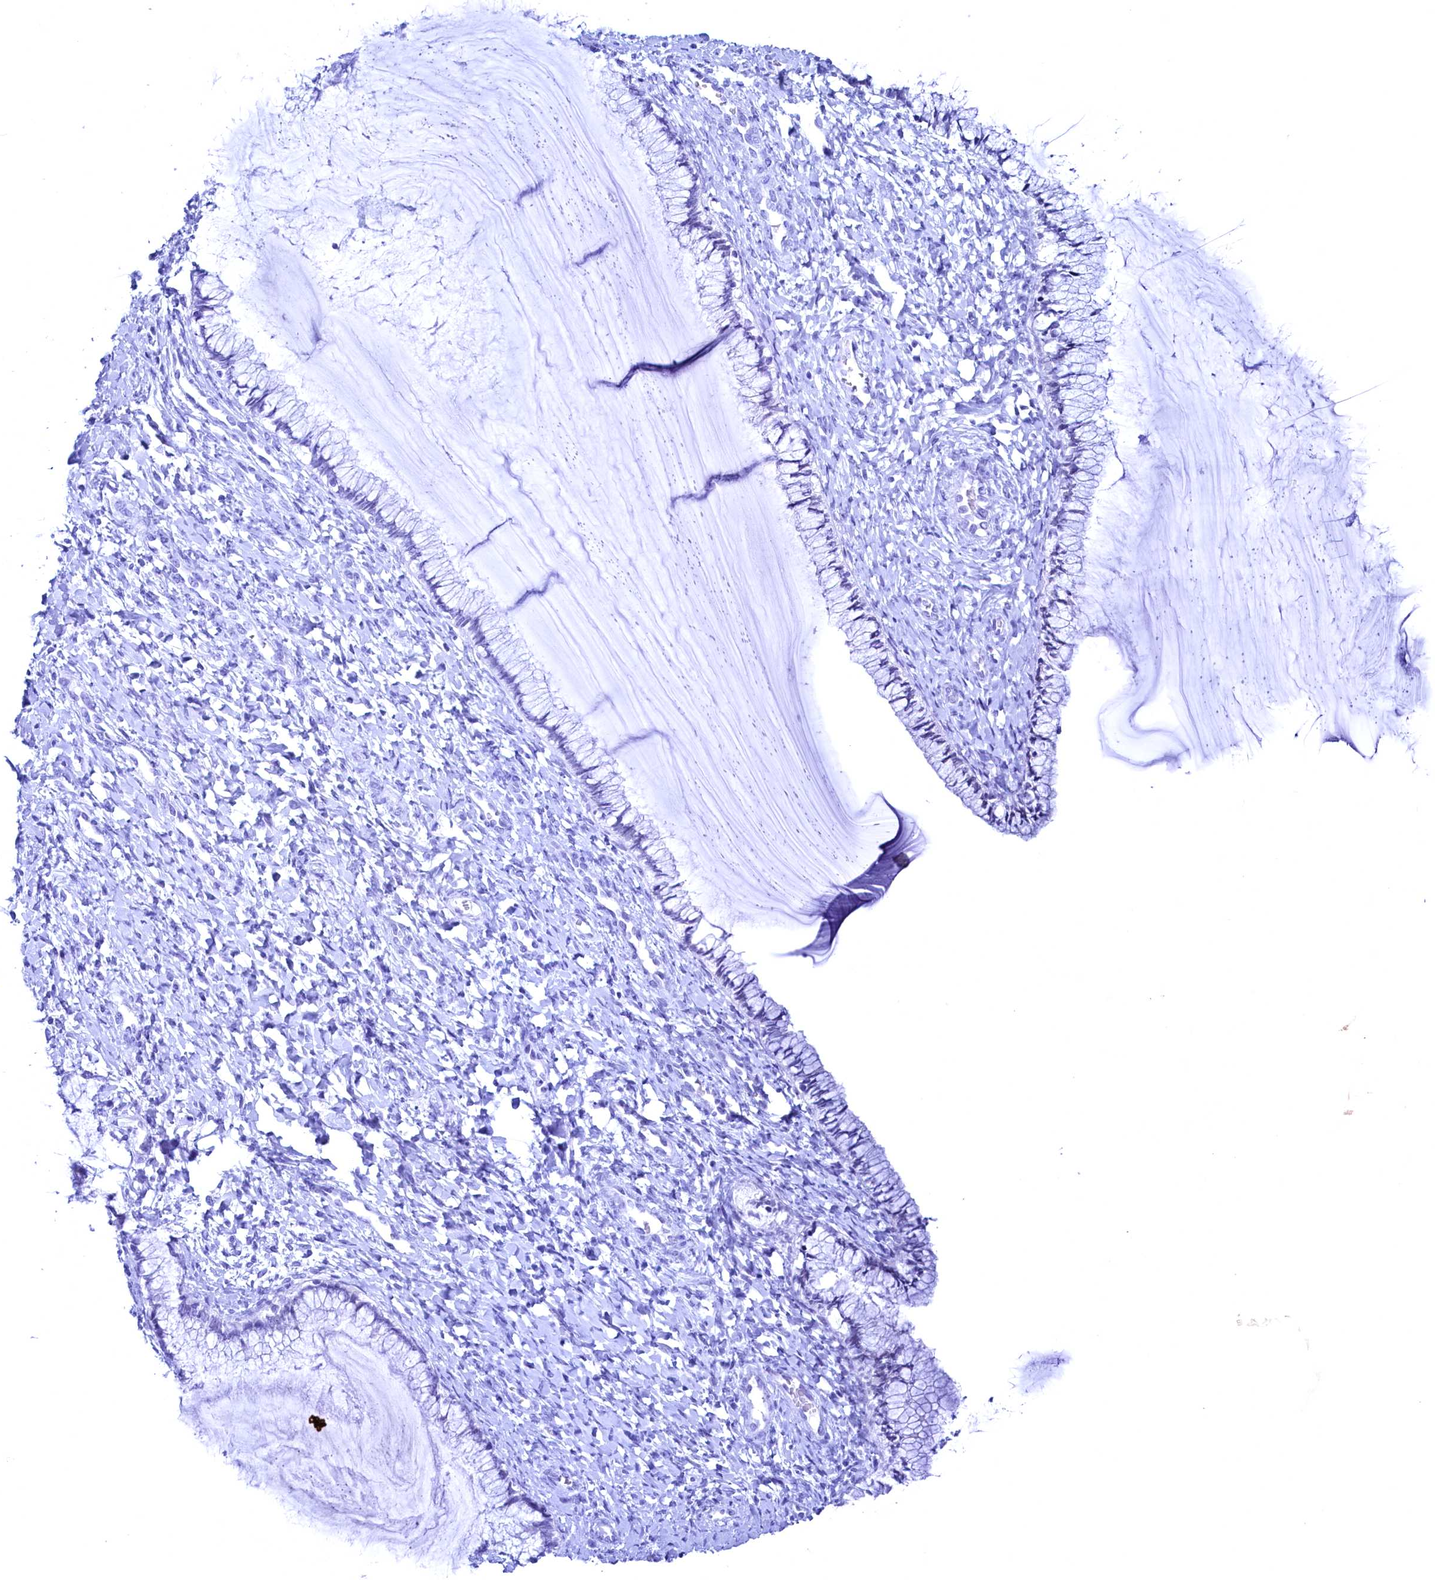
{"staining": {"intensity": "negative", "quantity": "none", "location": "none"}, "tissue": "cervix", "cell_type": "Glandular cells", "image_type": "normal", "snomed": [{"axis": "morphology", "description": "Normal tissue, NOS"}, {"axis": "morphology", "description": "Adenocarcinoma, NOS"}, {"axis": "topography", "description": "Cervix"}], "caption": "An image of cervix stained for a protein reveals no brown staining in glandular cells.", "gene": "FLYWCH2", "patient": {"sex": "female", "age": 29}}